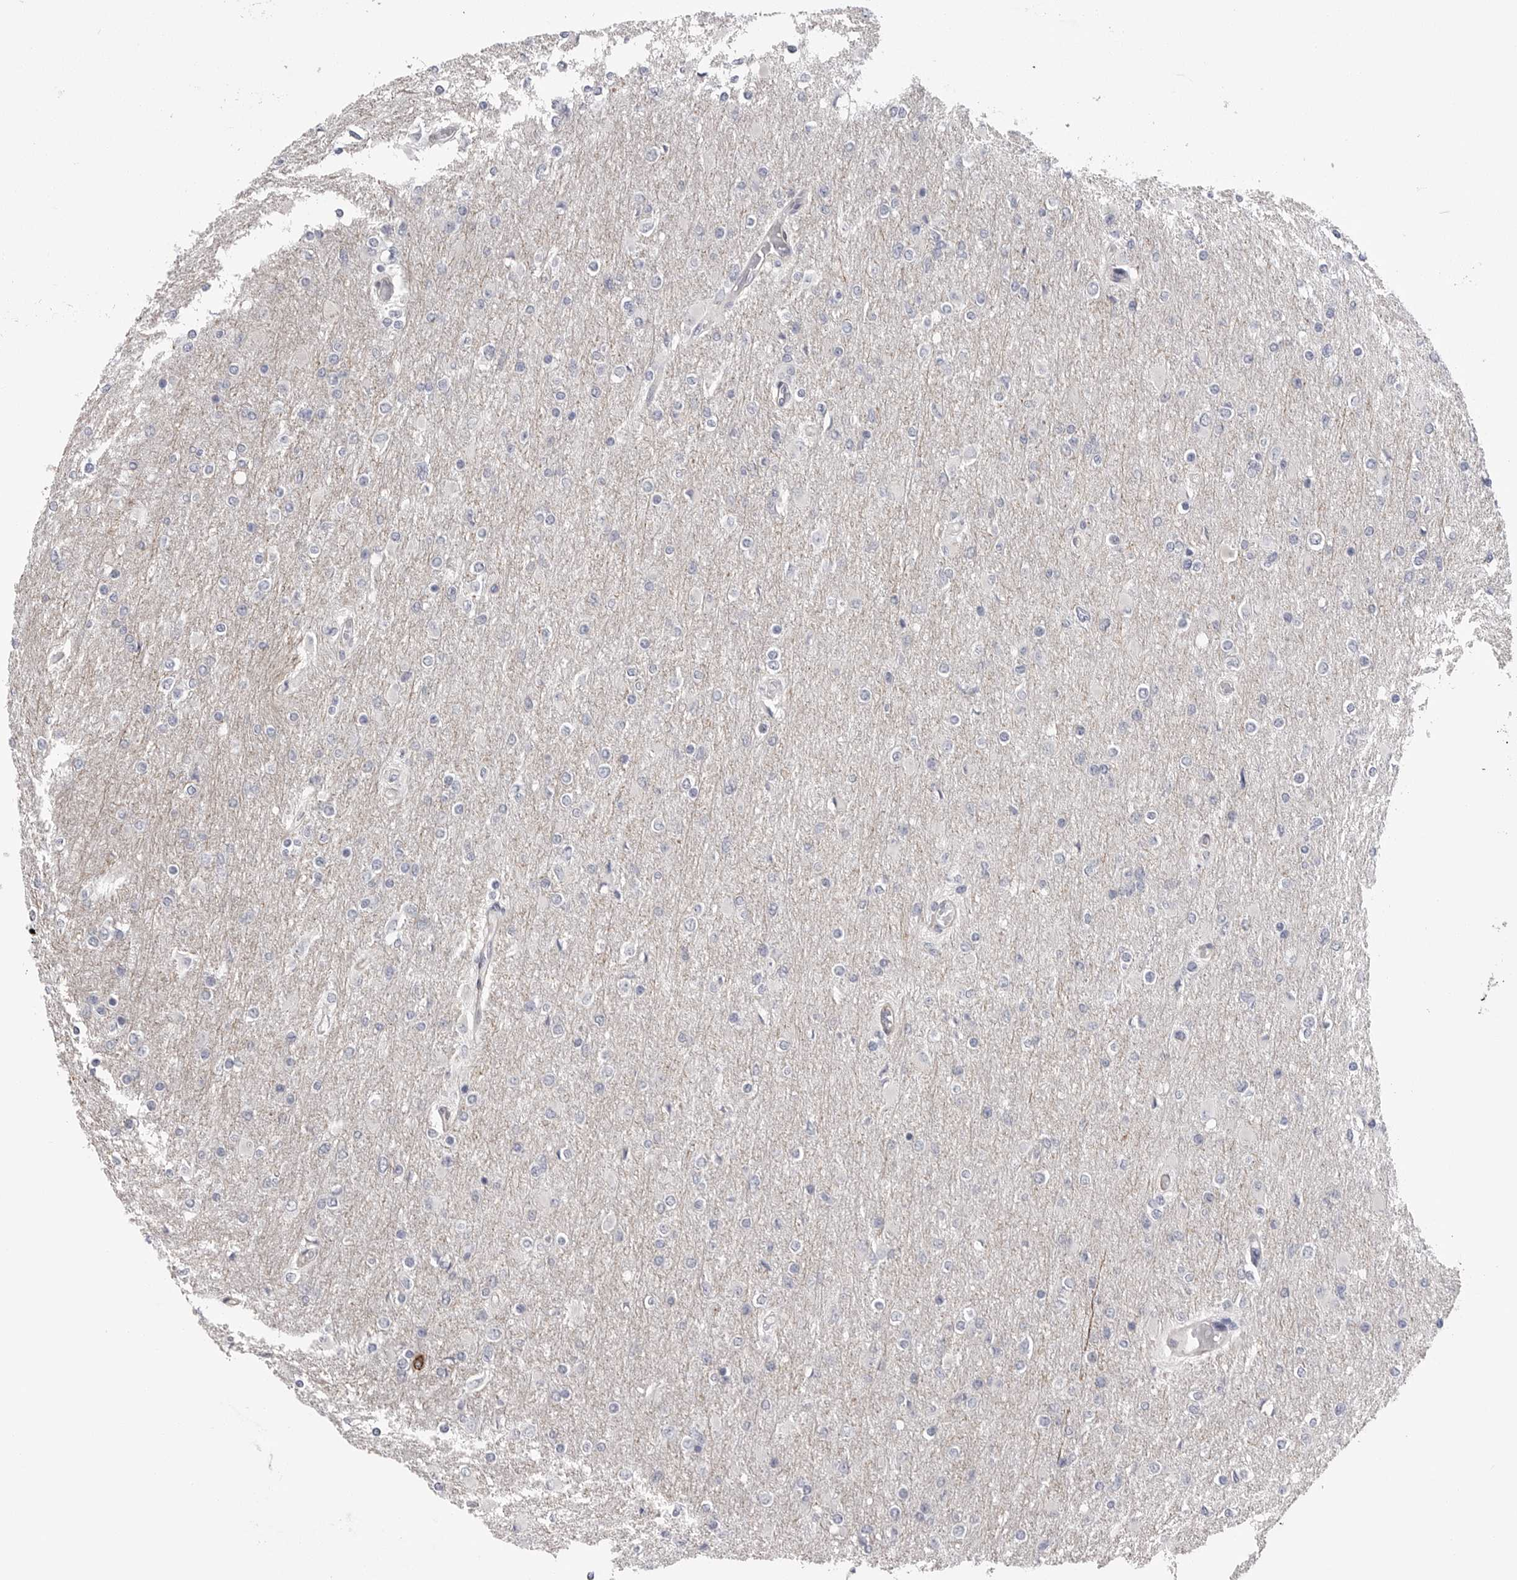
{"staining": {"intensity": "negative", "quantity": "none", "location": "none"}, "tissue": "glioma", "cell_type": "Tumor cells", "image_type": "cancer", "snomed": [{"axis": "morphology", "description": "Glioma, malignant, High grade"}, {"axis": "topography", "description": "Cerebral cortex"}], "caption": "IHC of human glioma demonstrates no expression in tumor cells.", "gene": "AKAP12", "patient": {"sex": "female", "age": 36}}